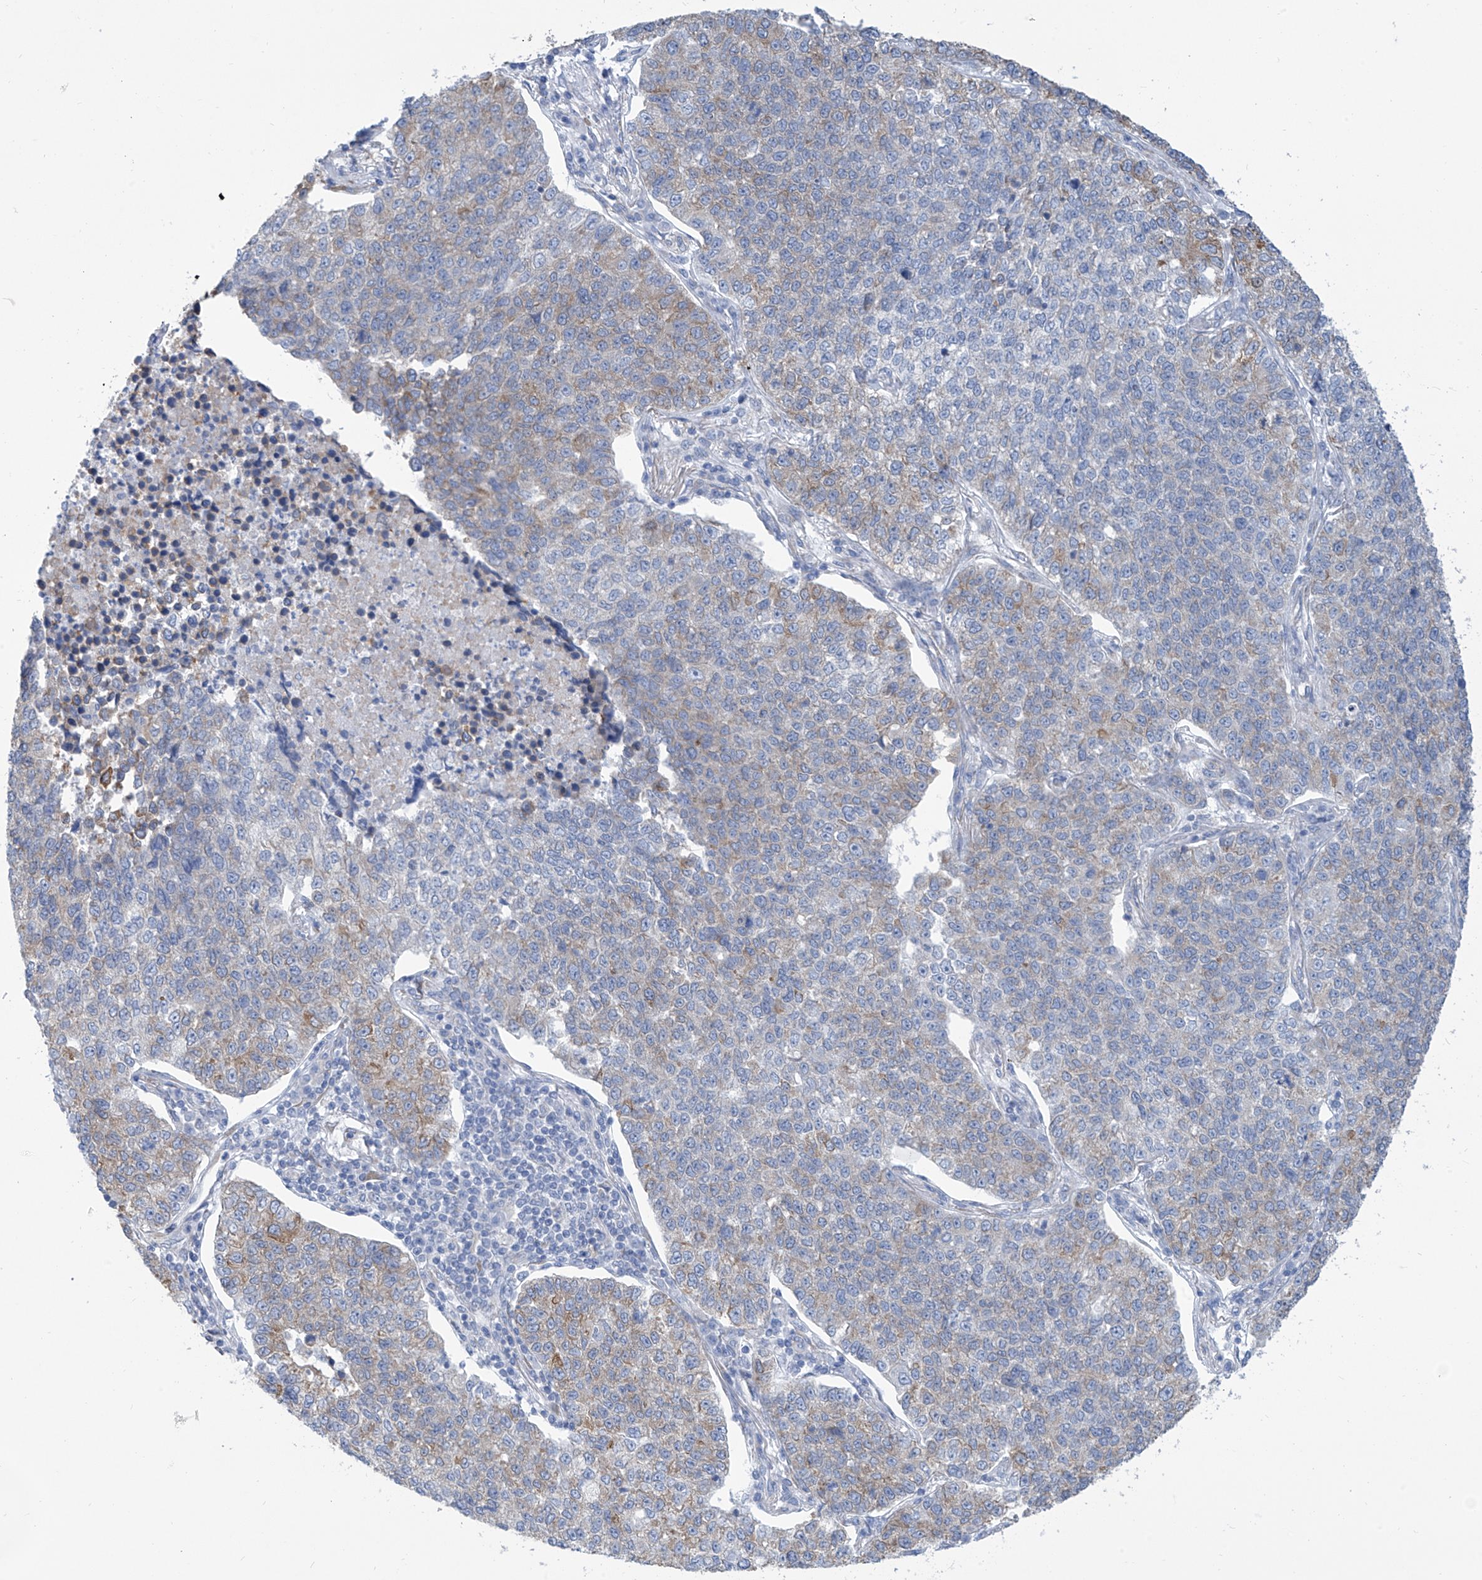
{"staining": {"intensity": "moderate", "quantity": "<25%", "location": "cytoplasmic/membranous"}, "tissue": "lung cancer", "cell_type": "Tumor cells", "image_type": "cancer", "snomed": [{"axis": "morphology", "description": "Adenocarcinoma, NOS"}, {"axis": "topography", "description": "Lung"}], "caption": "Human lung cancer stained with a protein marker reveals moderate staining in tumor cells.", "gene": "RCN2", "patient": {"sex": "male", "age": 49}}